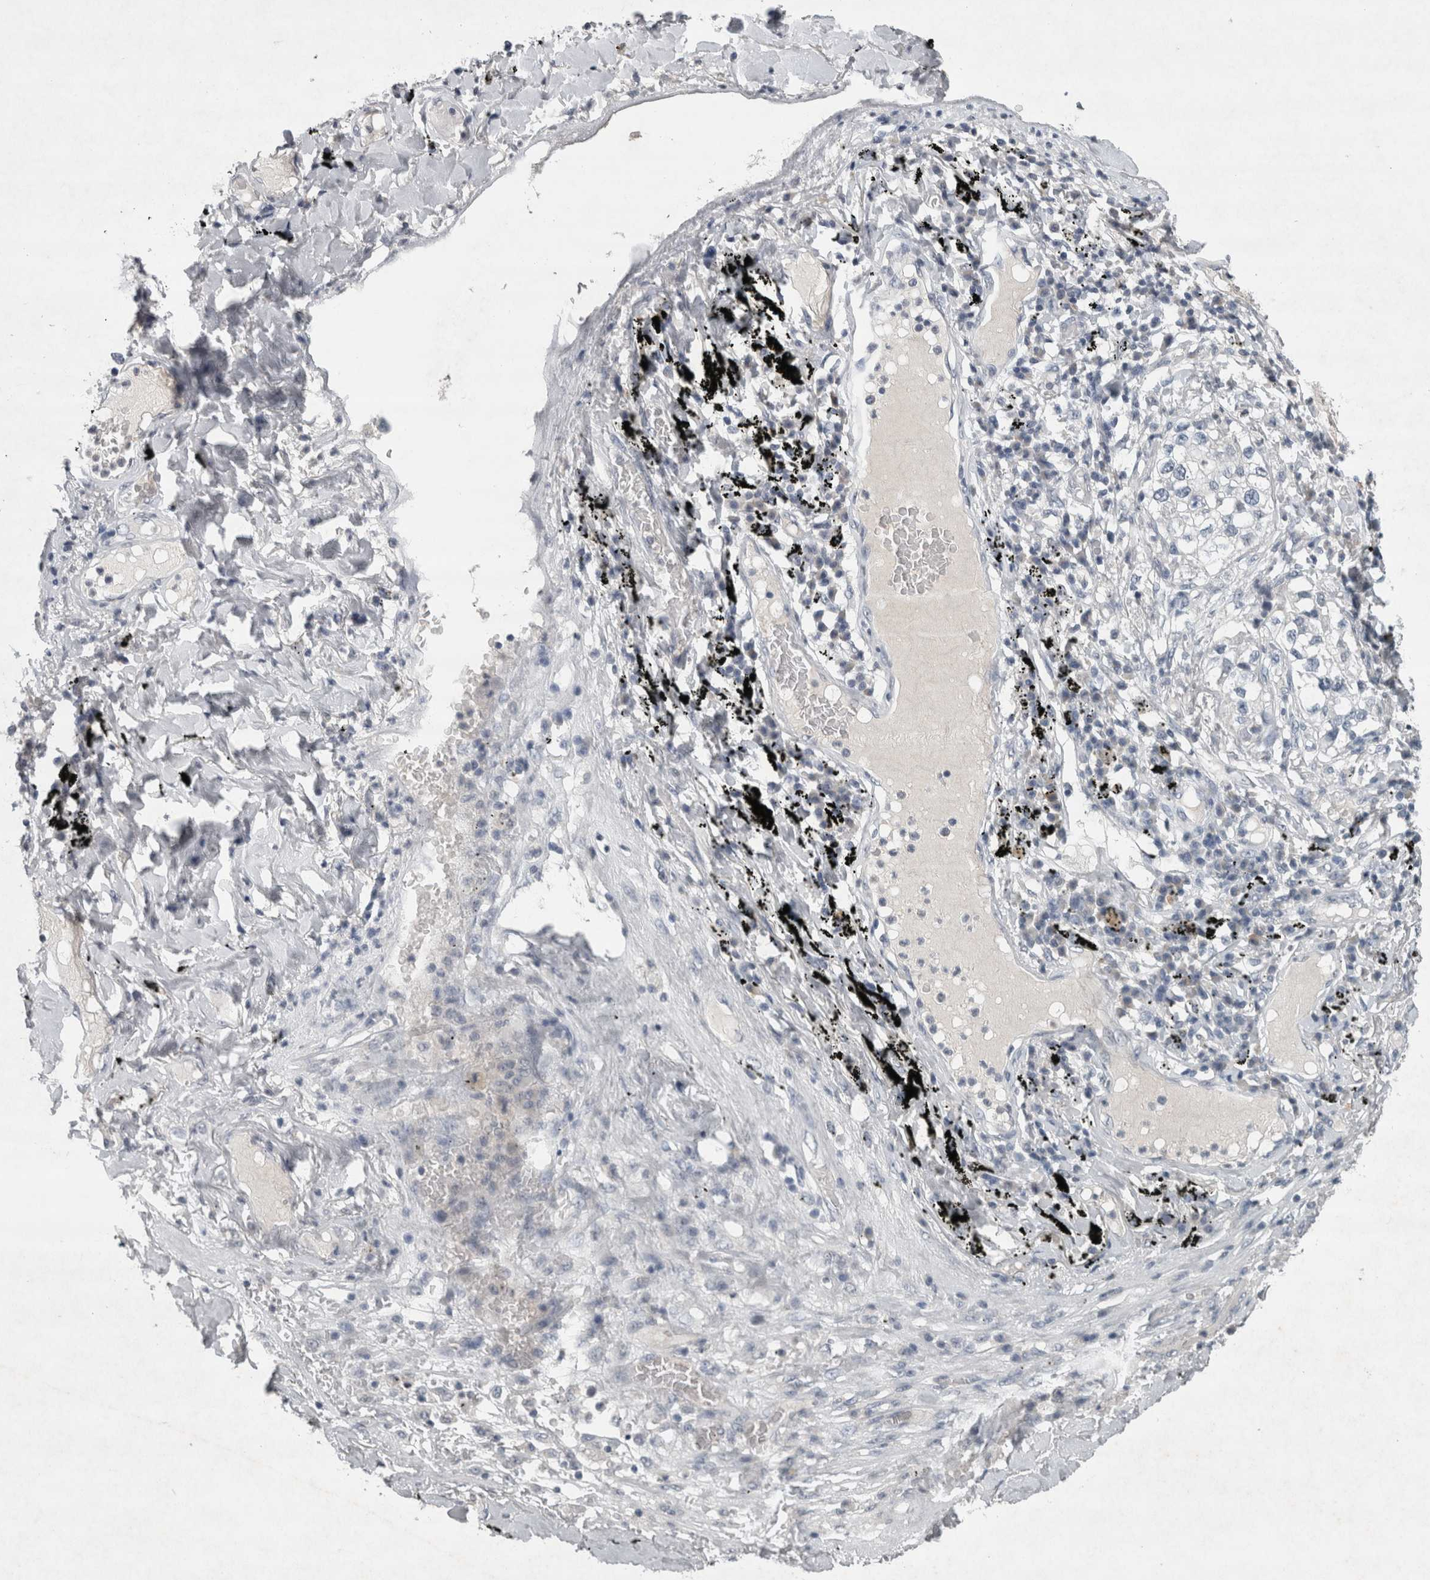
{"staining": {"intensity": "negative", "quantity": "none", "location": "none"}, "tissue": "lung cancer", "cell_type": "Tumor cells", "image_type": "cancer", "snomed": [{"axis": "morphology", "description": "Adenocarcinoma, NOS"}, {"axis": "topography", "description": "Lung"}], "caption": "High magnification brightfield microscopy of lung cancer (adenocarcinoma) stained with DAB (3,3'-diaminobenzidine) (brown) and counterstained with hematoxylin (blue): tumor cells show no significant staining. (DAB IHC visualized using brightfield microscopy, high magnification).", "gene": "WNT7A", "patient": {"sex": "male", "age": 63}}